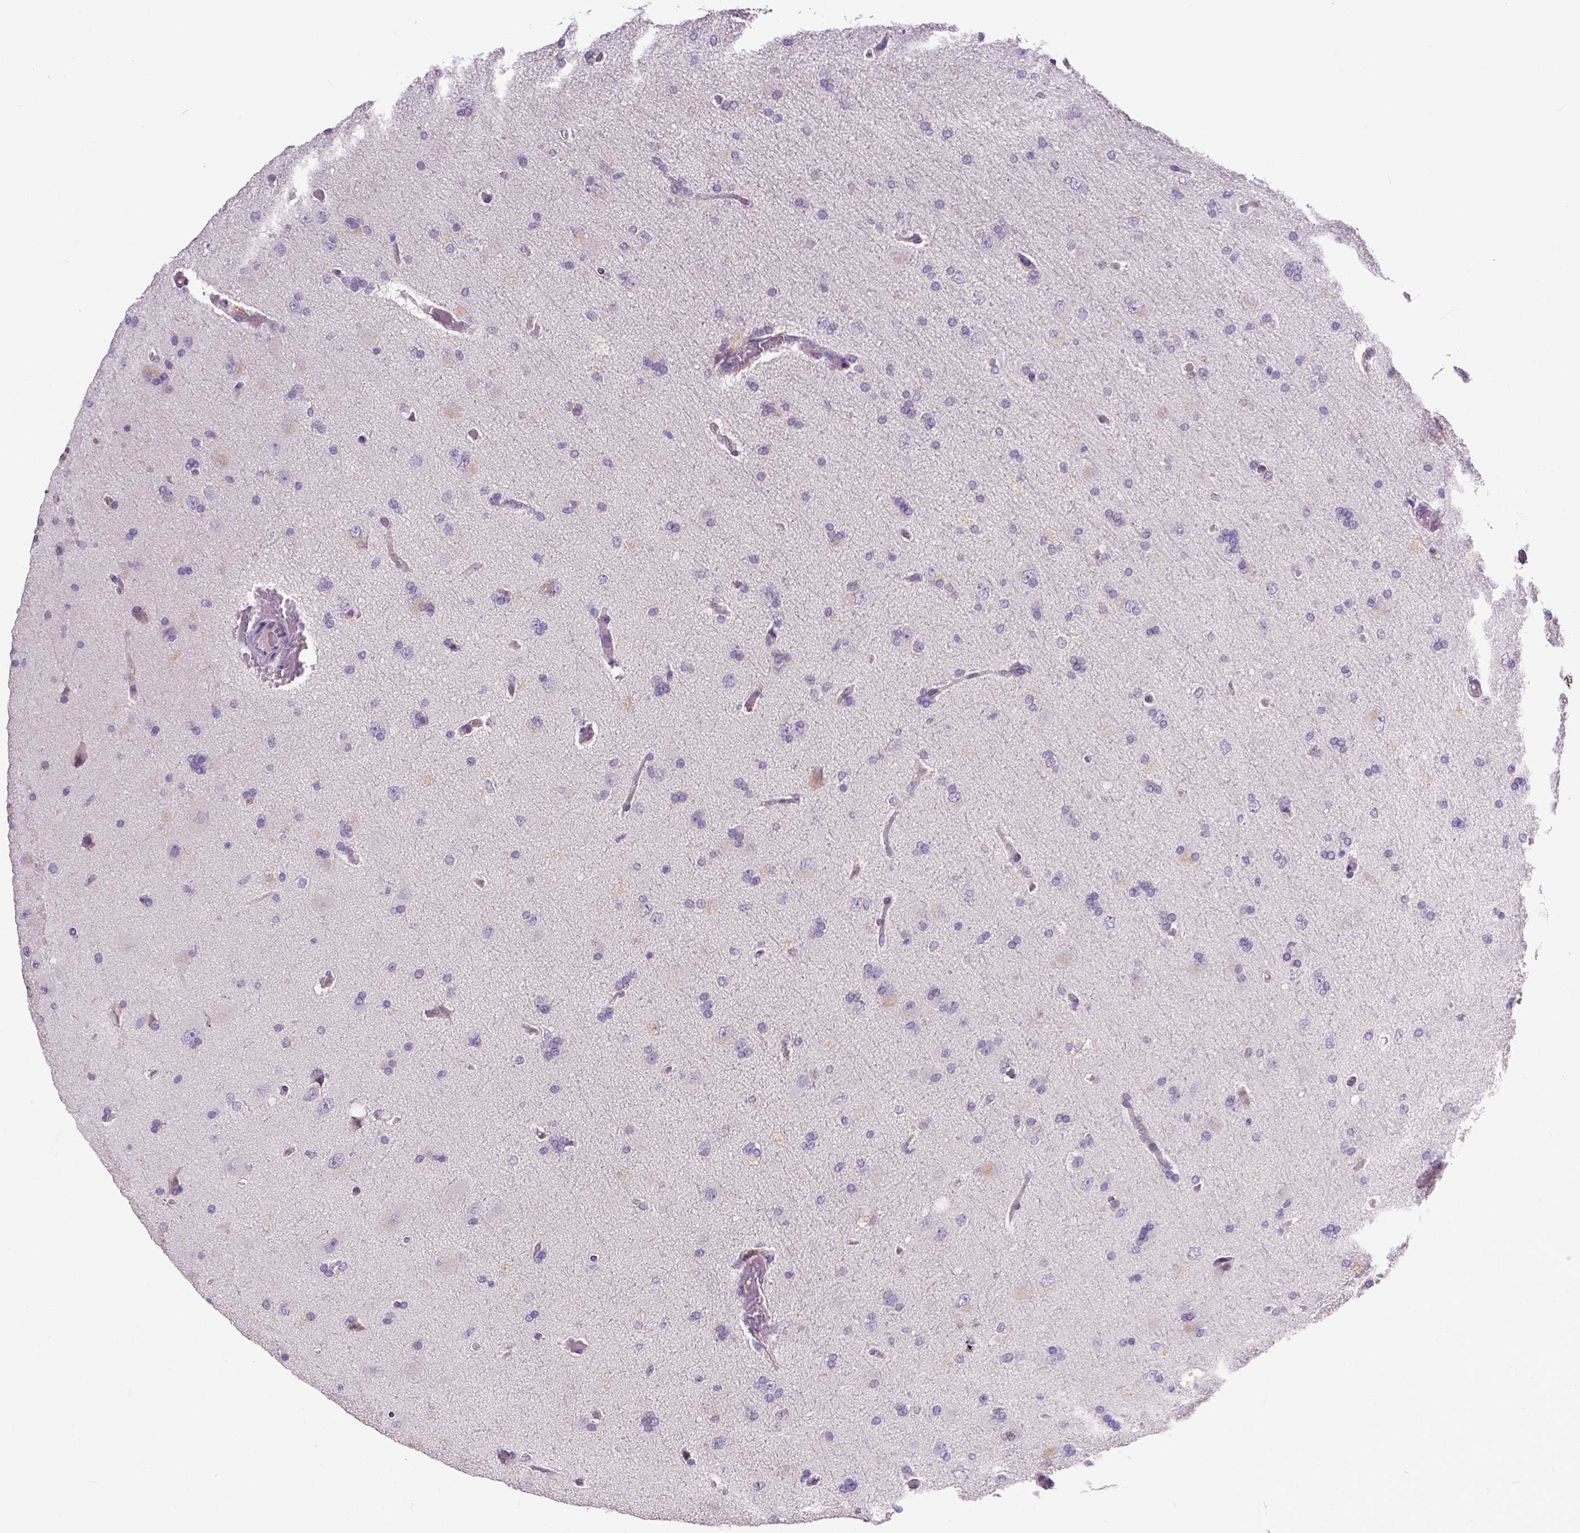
{"staining": {"intensity": "weak", "quantity": "<25%", "location": "cytoplasmic/membranous"}, "tissue": "glioma", "cell_type": "Tumor cells", "image_type": "cancer", "snomed": [{"axis": "morphology", "description": "Glioma, malignant, High grade"}, {"axis": "topography", "description": "Cerebral cortex"}], "caption": "Immunohistochemistry of malignant glioma (high-grade) reveals no positivity in tumor cells.", "gene": "MCL1", "patient": {"sex": "male", "age": 70}}